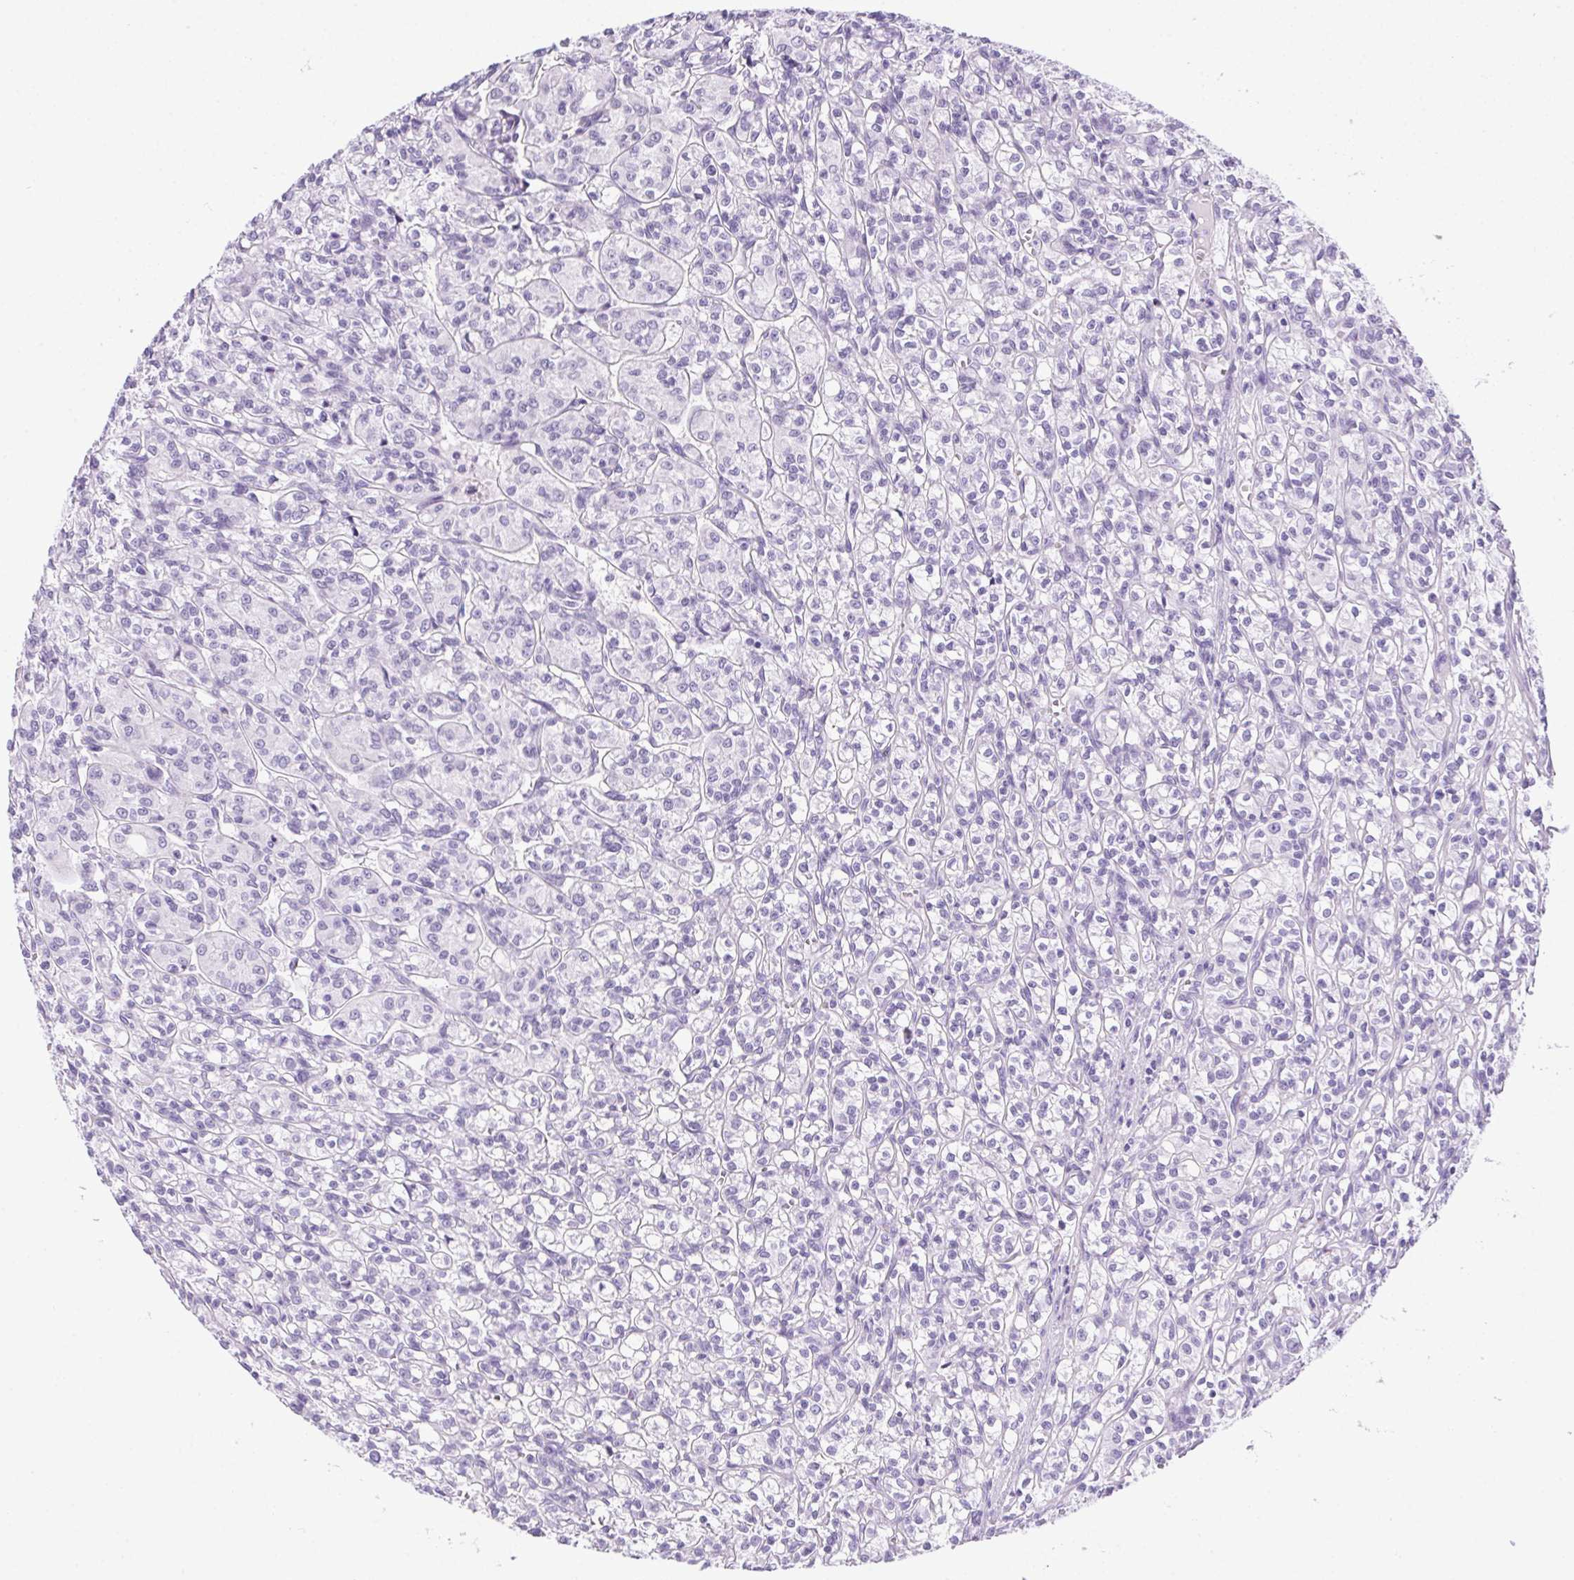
{"staining": {"intensity": "negative", "quantity": "none", "location": "none"}, "tissue": "renal cancer", "cell_type": "Tumor cells", "image_type": "cancer", "snomed": [{"axis": "morphology", "description": "Adenocarcinoma, NOS"}, {"axis": "topography", "description": "Kidney"}], "caption": "Immunohistochemistry of human adenocarcinoma (renal) exhibits no staining in tumor cells.", "gene": "SPACA5B", "patient": {"sex": "male", "age": 36}}